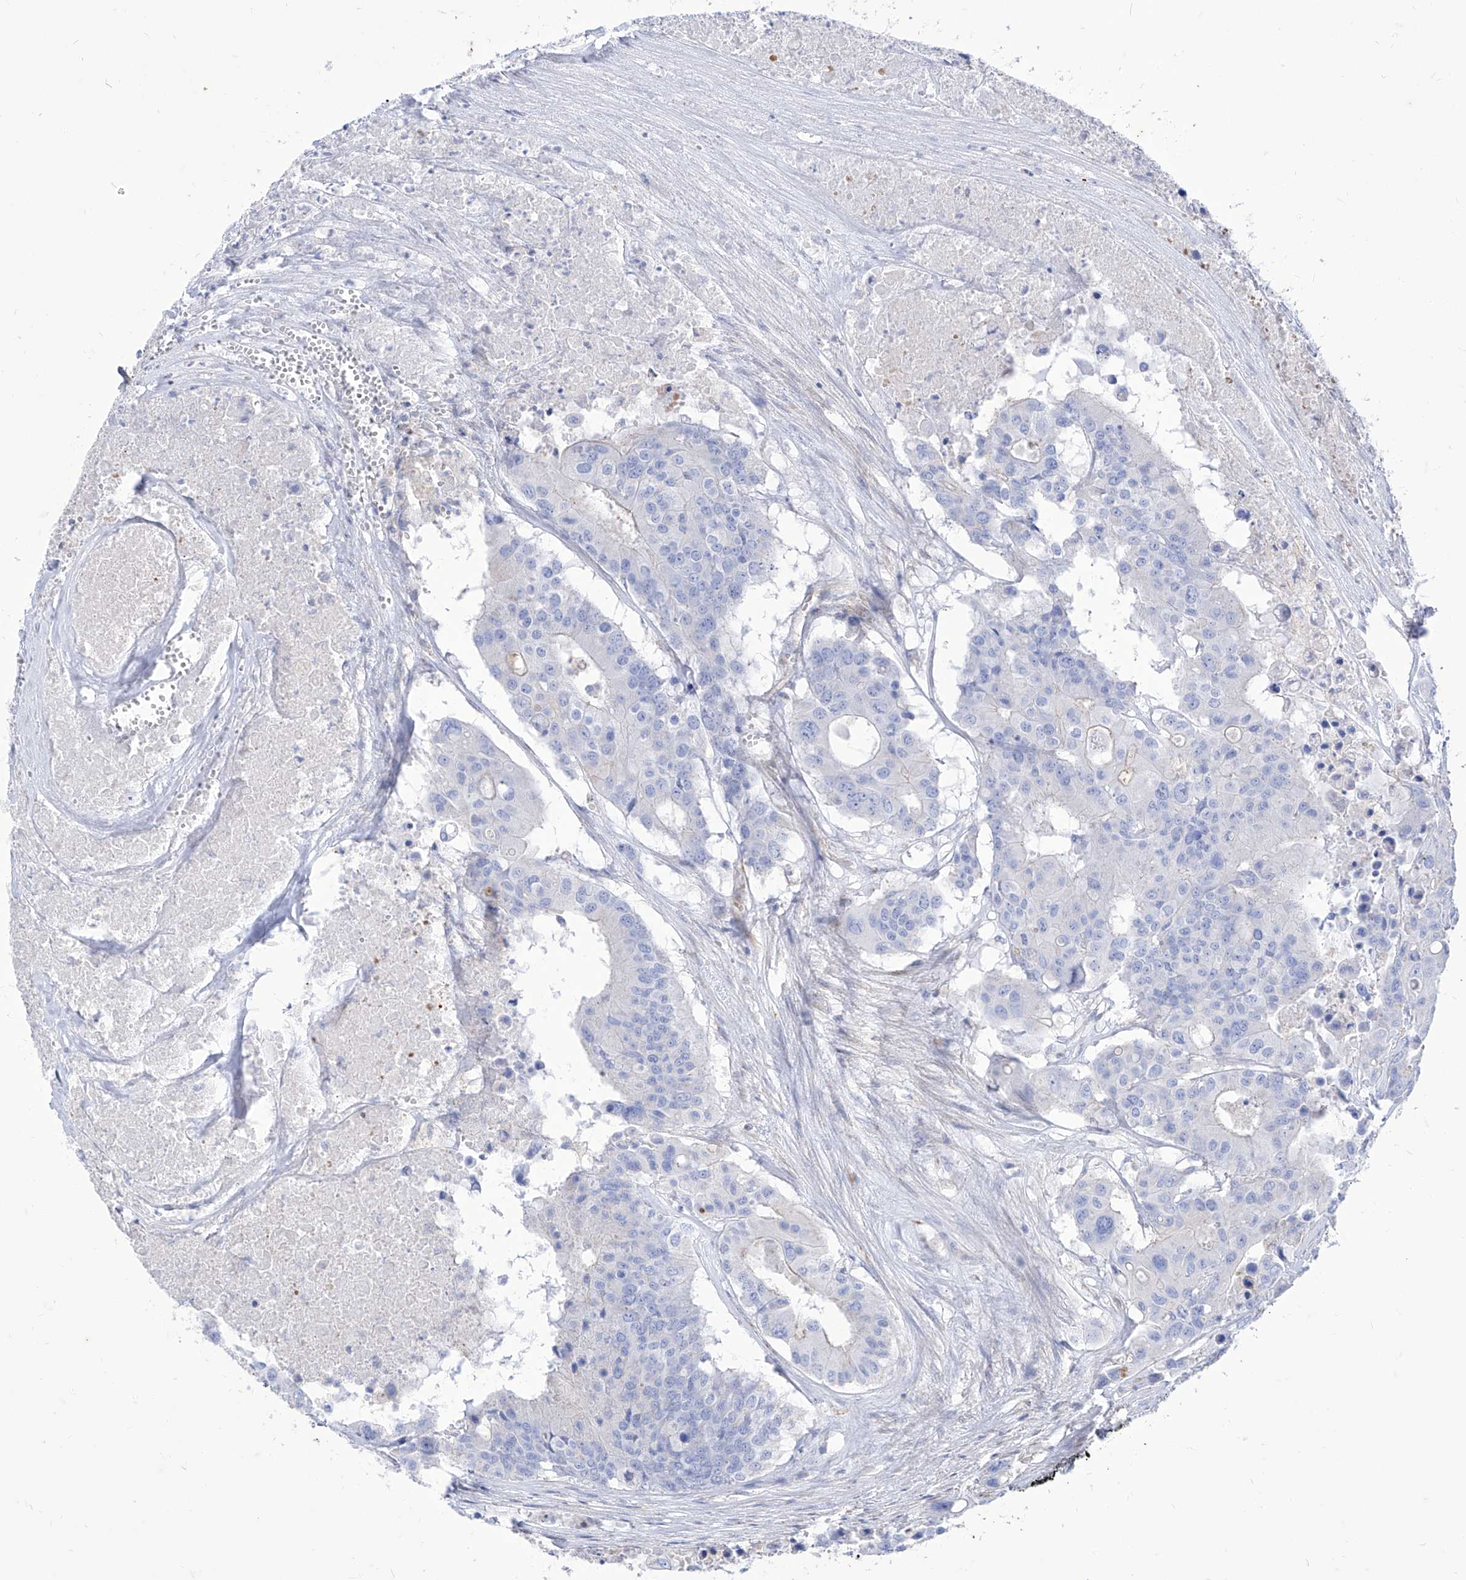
{"staining": {"intensity": "negative", "quantity": "none", "location": "none"}, "tissue": "colorectal cancer", "cell_type": "Tumor cells", "image_type": "cancer", "snomed": [{"axis": "morphology", "description": "Adenocarcinoma, NOS"}, {"axis": "topography", "description": "Colon"}], "caption": "Photomicrograph shows no significant protein expression in tumor cells of colorectal cancer.", "gene": "C1orf74", "patient": {"sex": "male", "age": 77}}